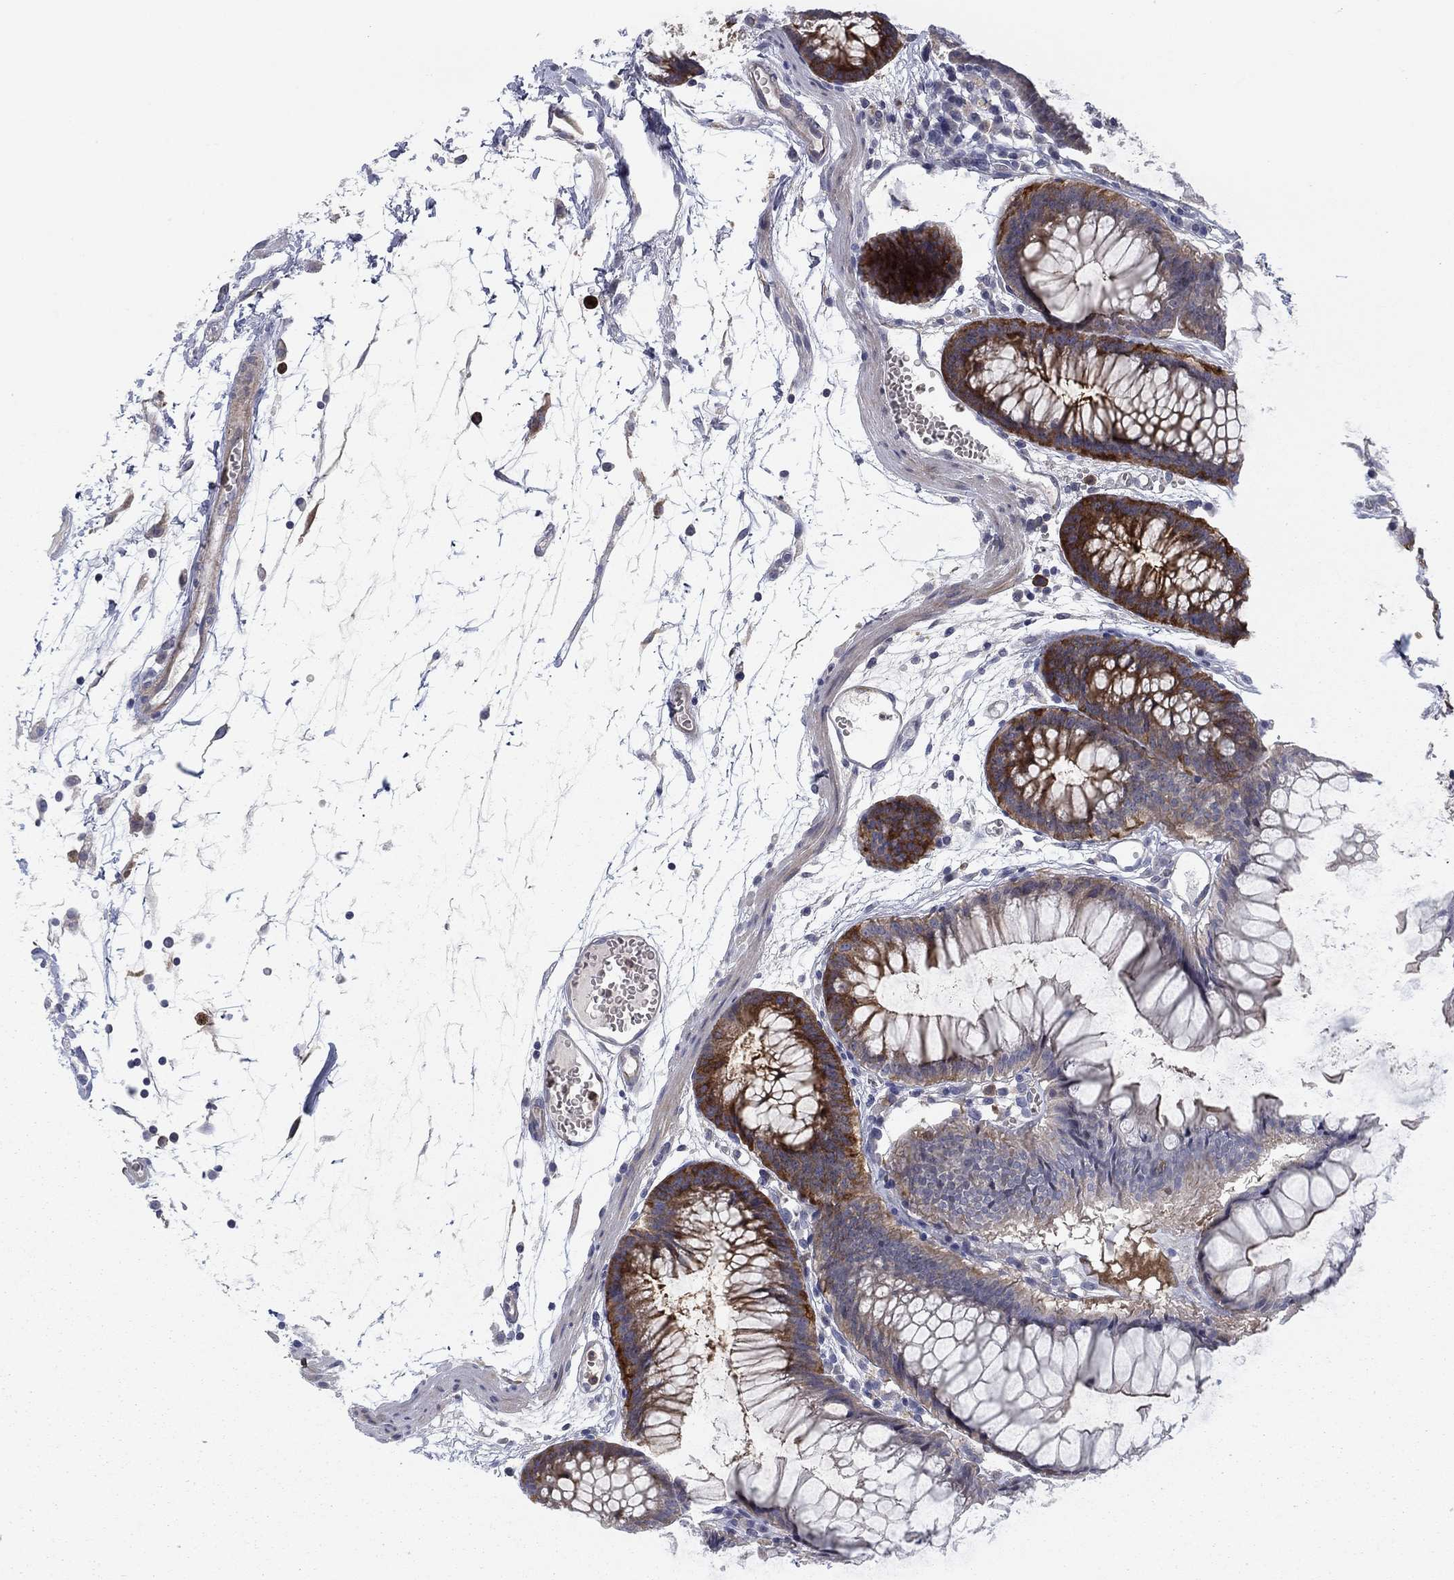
{"staining": {"intensity": "negative", "quantity": "none", "location": "none"}, "tissue": "colon", "cell_type": "Endothelial cells", "image_type": "normal", "snomed": [{"axis": "morphology", "description": "Normal tissue, NOS"}, {"axis": "morphology", "description": "Adenocarcinoma, NOS"}, {"axis": "topography", "description": "Colon"}], "caption": "Colon was stained to show a protein in brown. There is no significant positivity in endothelial cells. The staining is performed using DAB brown chromogen with nuclei counter-stained in using hematoxylin.", "gene": "KIF15", "patient": {"sex": "male", "age": 65}}